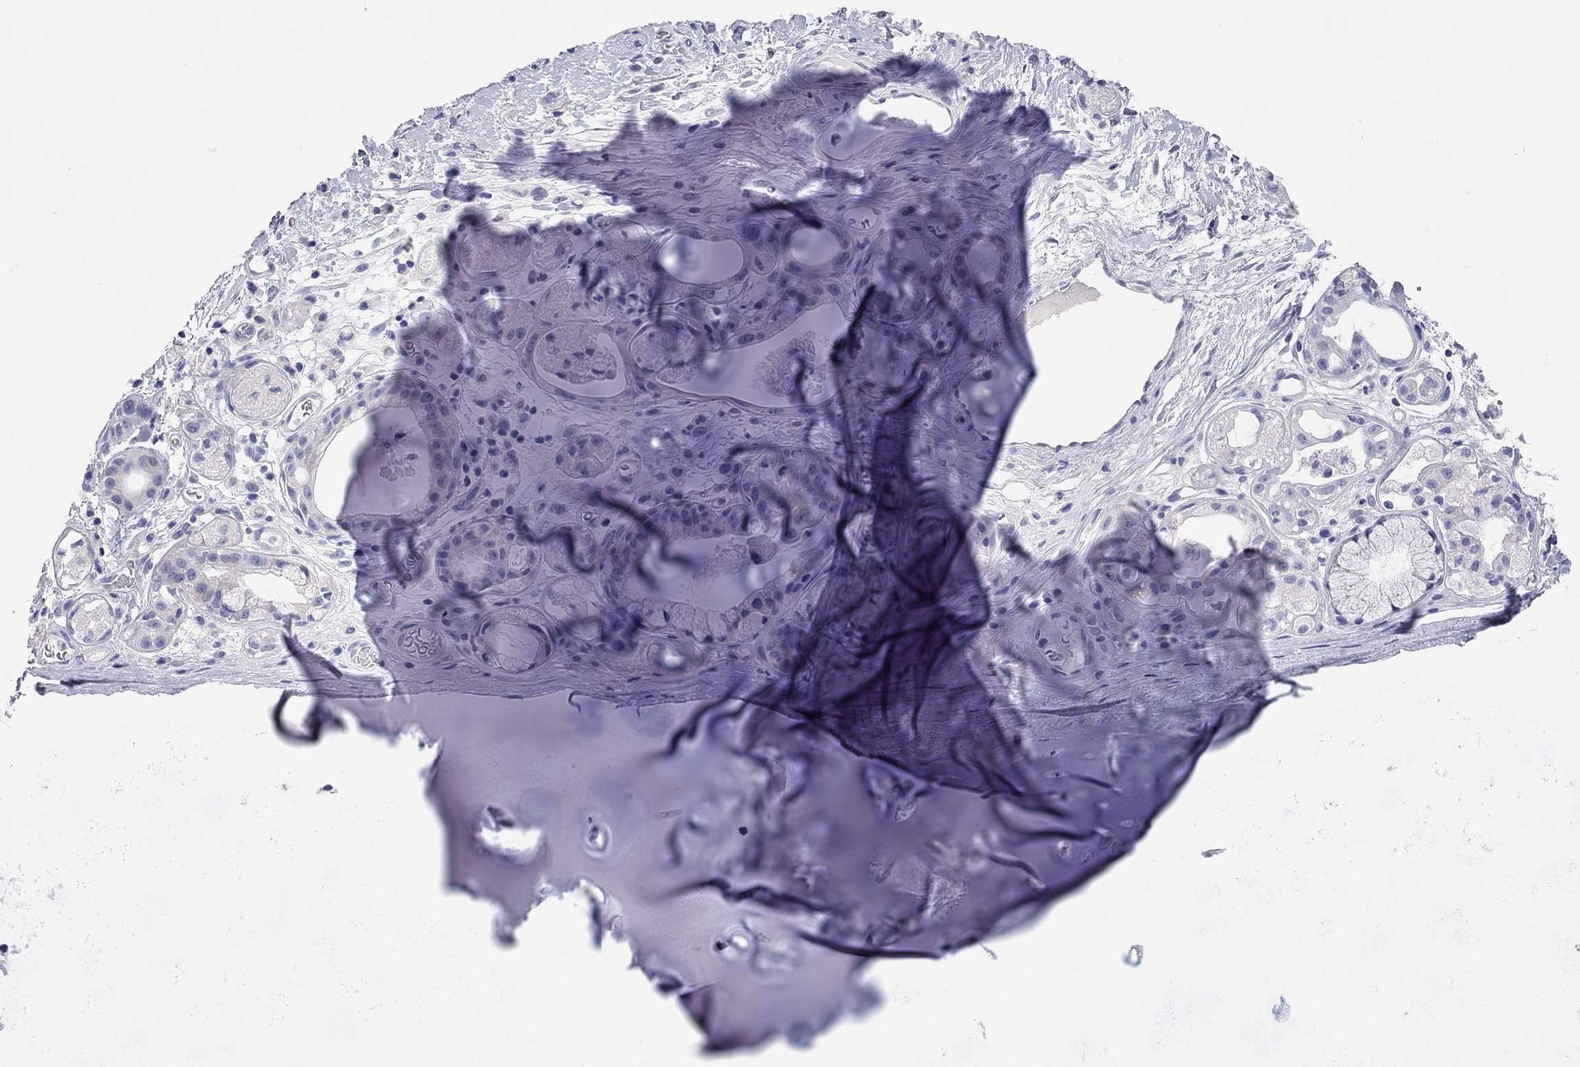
{"staining": {"intensity": "negative", "quantity": "none", "location": "none"}, "tissue": "soft tissue", "cell_type": "Chondrocytes", "image_type": "normal", "snomed": [{"axis": "morphology", "description": "Normal tissue, NOS"}, {"axis": "topography", "description": "Cartilage tissue"}], "caption": "Immunohistochemical staining of unremarkable soft tissue shows no significant staining in chondrocytes.", "gene": "ENSG00000269035", "patient": {"sex": "male", "age": 81}}